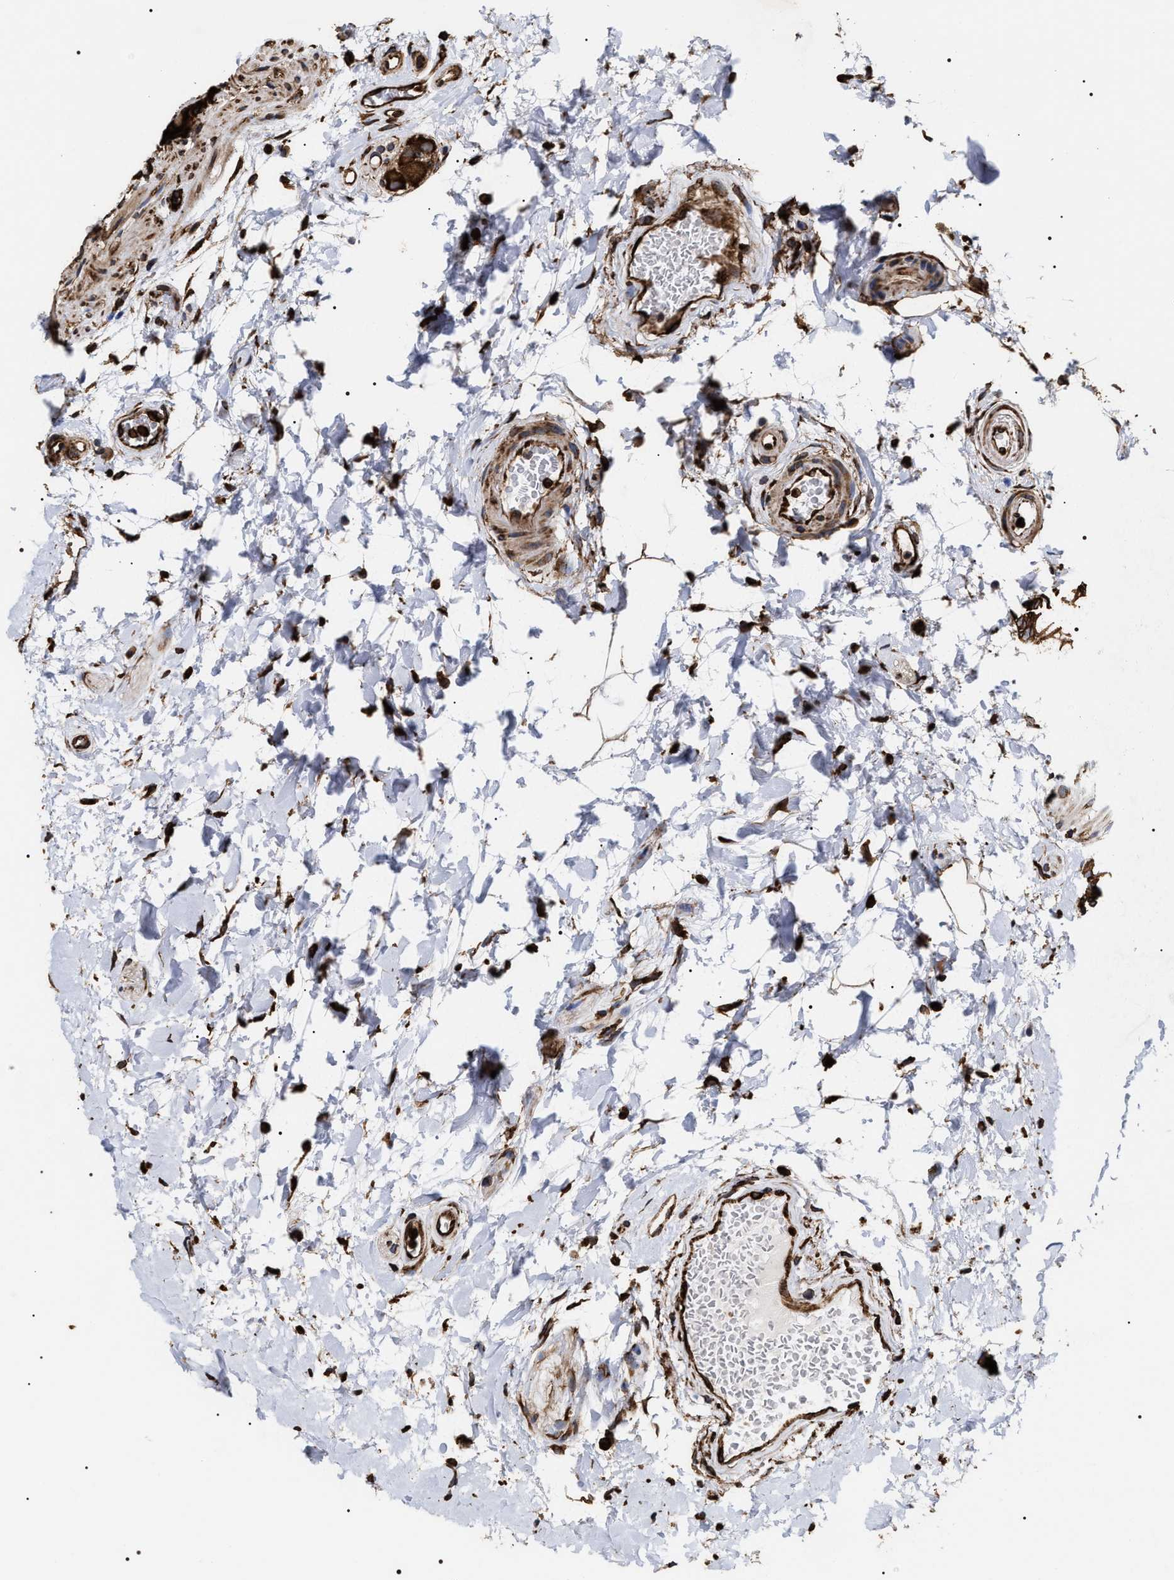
{"staining": {"intensity": "strong", "quantity": ">75%", "location": "cytoplasmic/membranous"}, "tissue": "rectum", "cell_type": "Glandular cells", "image_type": "normal", "snomed": [{"axis": "morphology", "description": "Normal tissue, NOS"}, {"axis": "topography", "description": "Rectum"}], "caption": "Rectum stained with a brown dye shows strong cytoplasmic/membranous positive expression in about >75% of glandular cells.", "gene": "SERBP1", "patient": {"sex": "male", "age": 64}}